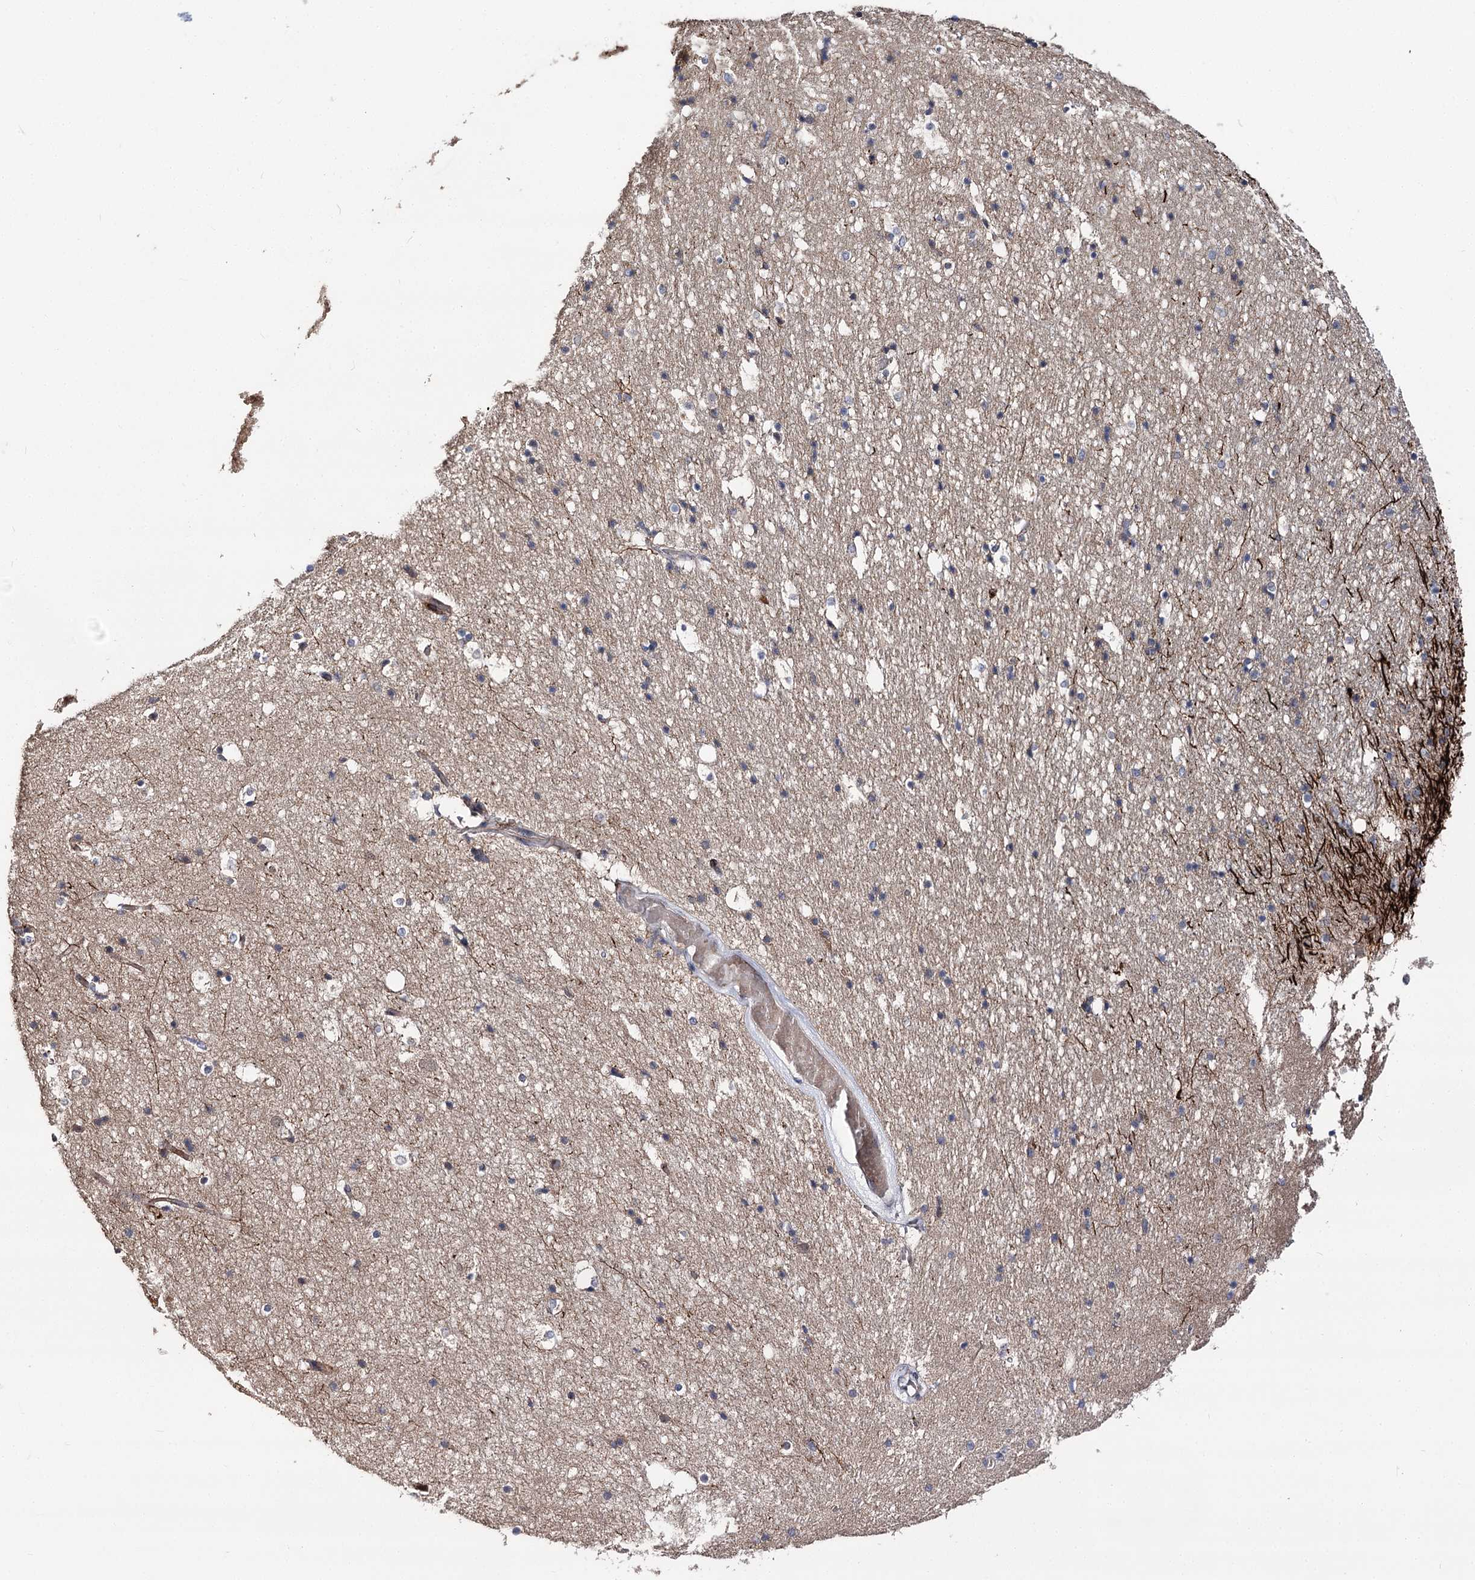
{"staining": {"intensity": "weak", "quantity": "25%-75%", "location": "cytoplasmic/membranous"}, "tissue": "hippocampus", "cell_type": "Glial cells", "image_type": "normal", "snomed": [{"axis": "morphology", "description": "Normal tissue, NOS"}, {"axis": "topography", "description": "Hippocampus"}], "caption": "Human hippocampus stained with a protein marker demonstrates weak staining in glial cells.", "gene": "MINDY3", "patient": {"sex": "female", "age": 52}}